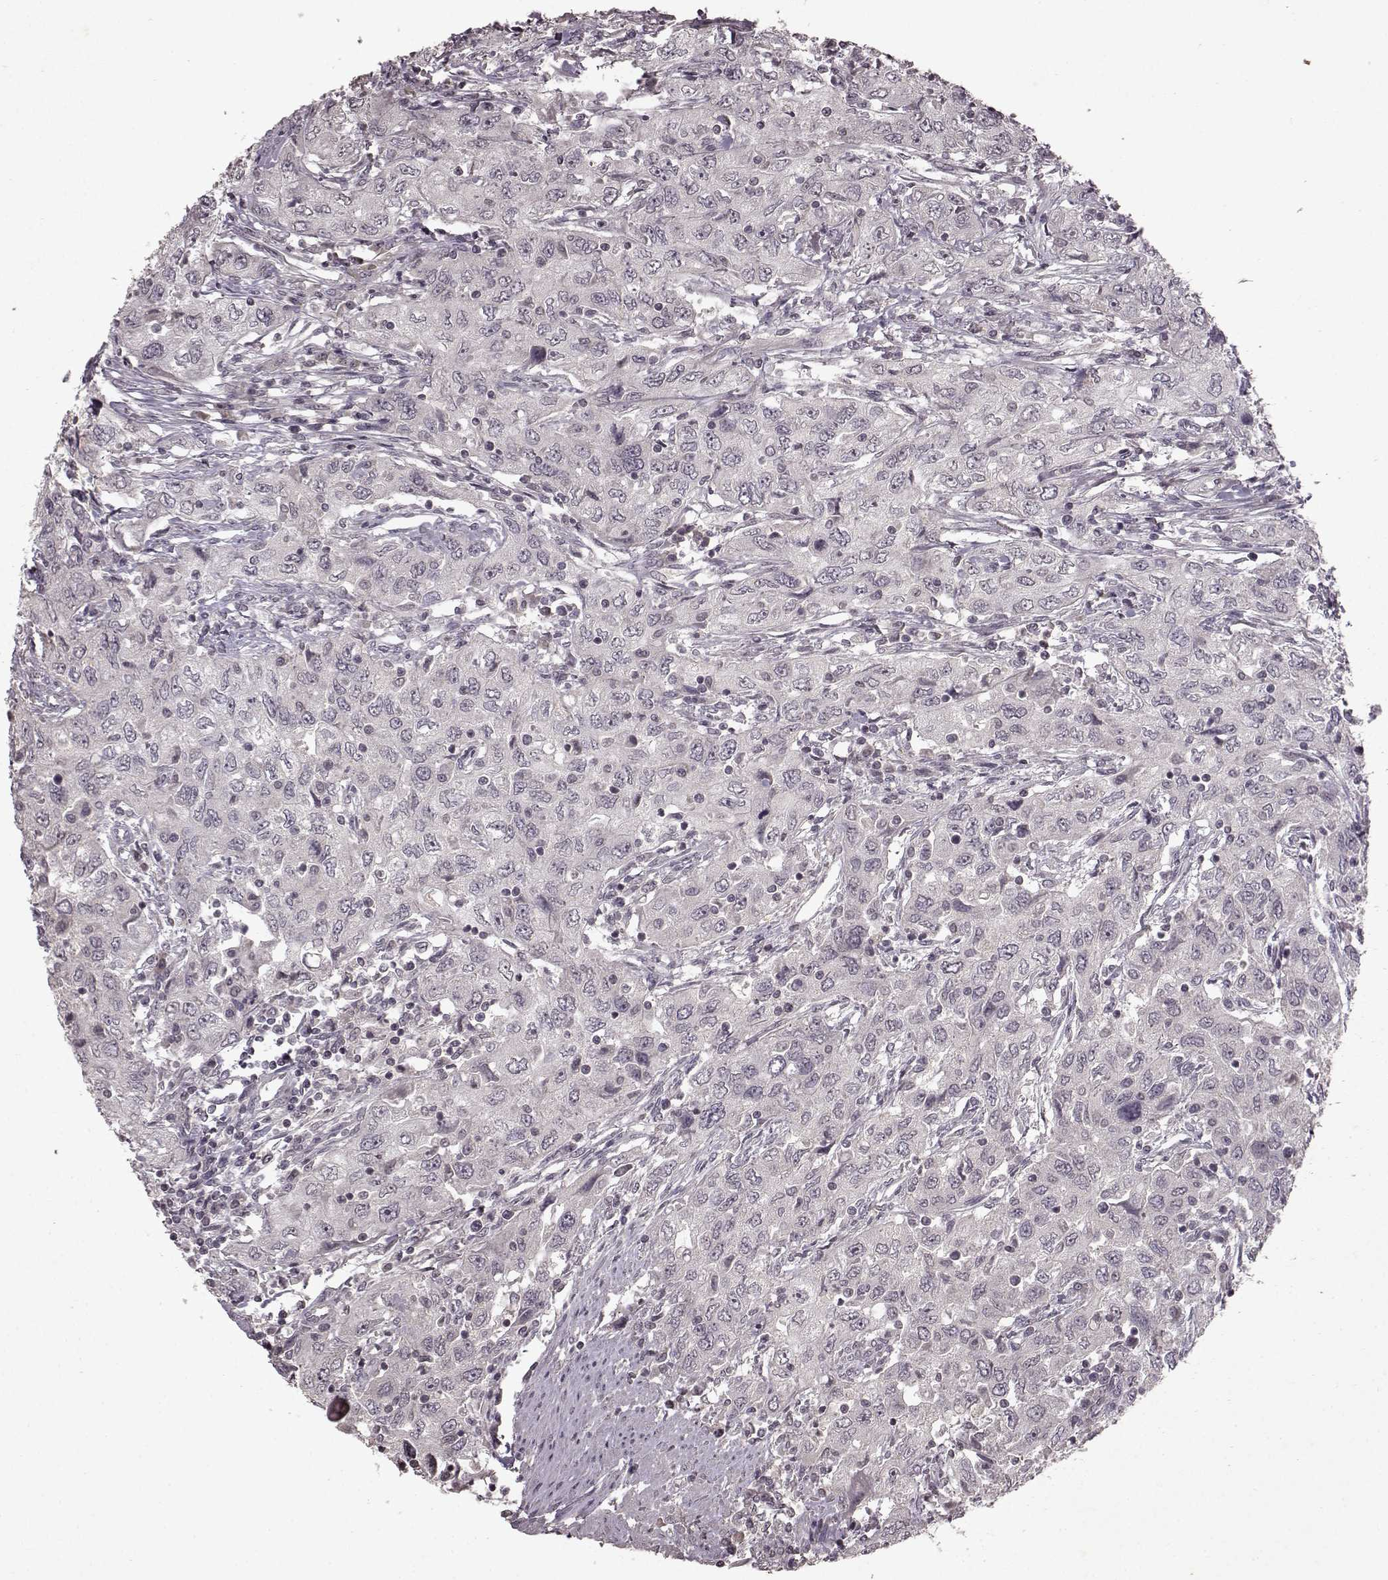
{"staining": {"intensity": "negative", "quantity": "none", "location": "none"}, "tissue": "urothelial cancer", "cell_type": "Tumor cells", "image_type": "cancer", "snomed": [{"axis": "morphology", "description": "Urothelial carcinoma, High grade"}, {"axis": "topography", "description": "Urinary bladder"}], "caption": "Tumor cells show no significant expression in urothelial carcinoma (high-grade). Brightfield microscopy of IHC stained with DAB (brown) and hematoxylin (blue), captured at high magnification.", "gene": "LHB", "patient": {"sex": "male", "age": 76}}